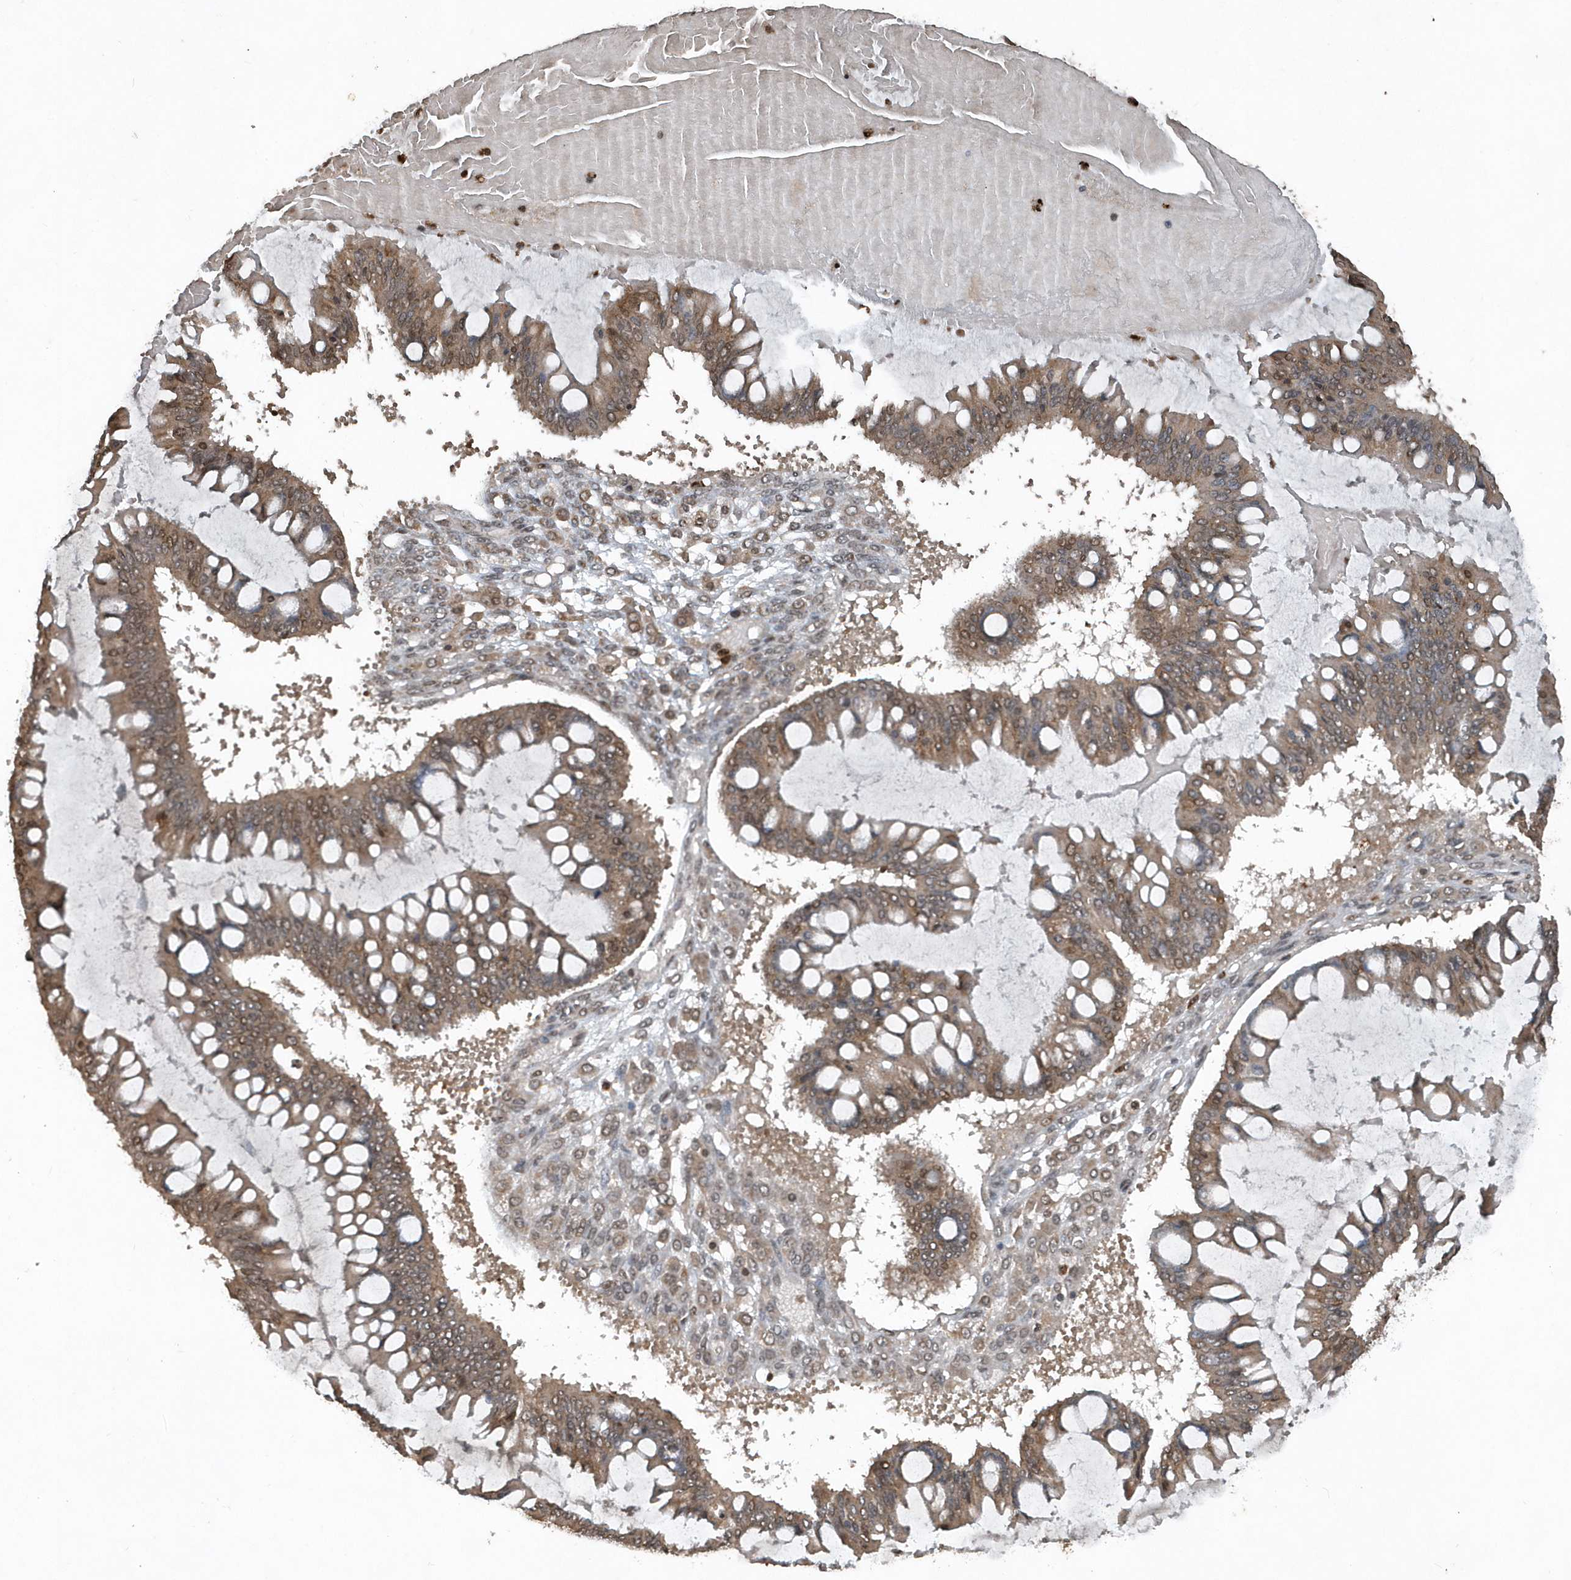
{"staining": {"intensity": "moderate", "quantity": ">75%", "location": "cytoplasmic/membranous"}, "tissue": "ovarian cancer", "cell_type": "Tumor cells", "image_type": "cancer", "snomed": [{"axis": "morphology", "description": "Cystadenocarcinoma, mucinous, NOS"}, {"axis": "topography", "description": "Ovary"}], "caption": "Immunohistochemical staining of human ovarian mucinous cystadenocarcinoma reveals medium levels of moderate cytoplasmic/membranous positivity in about >75% of tumor cells.", "gene": "EIF2B1", "patient": {"sex": "female", "age": 73}}